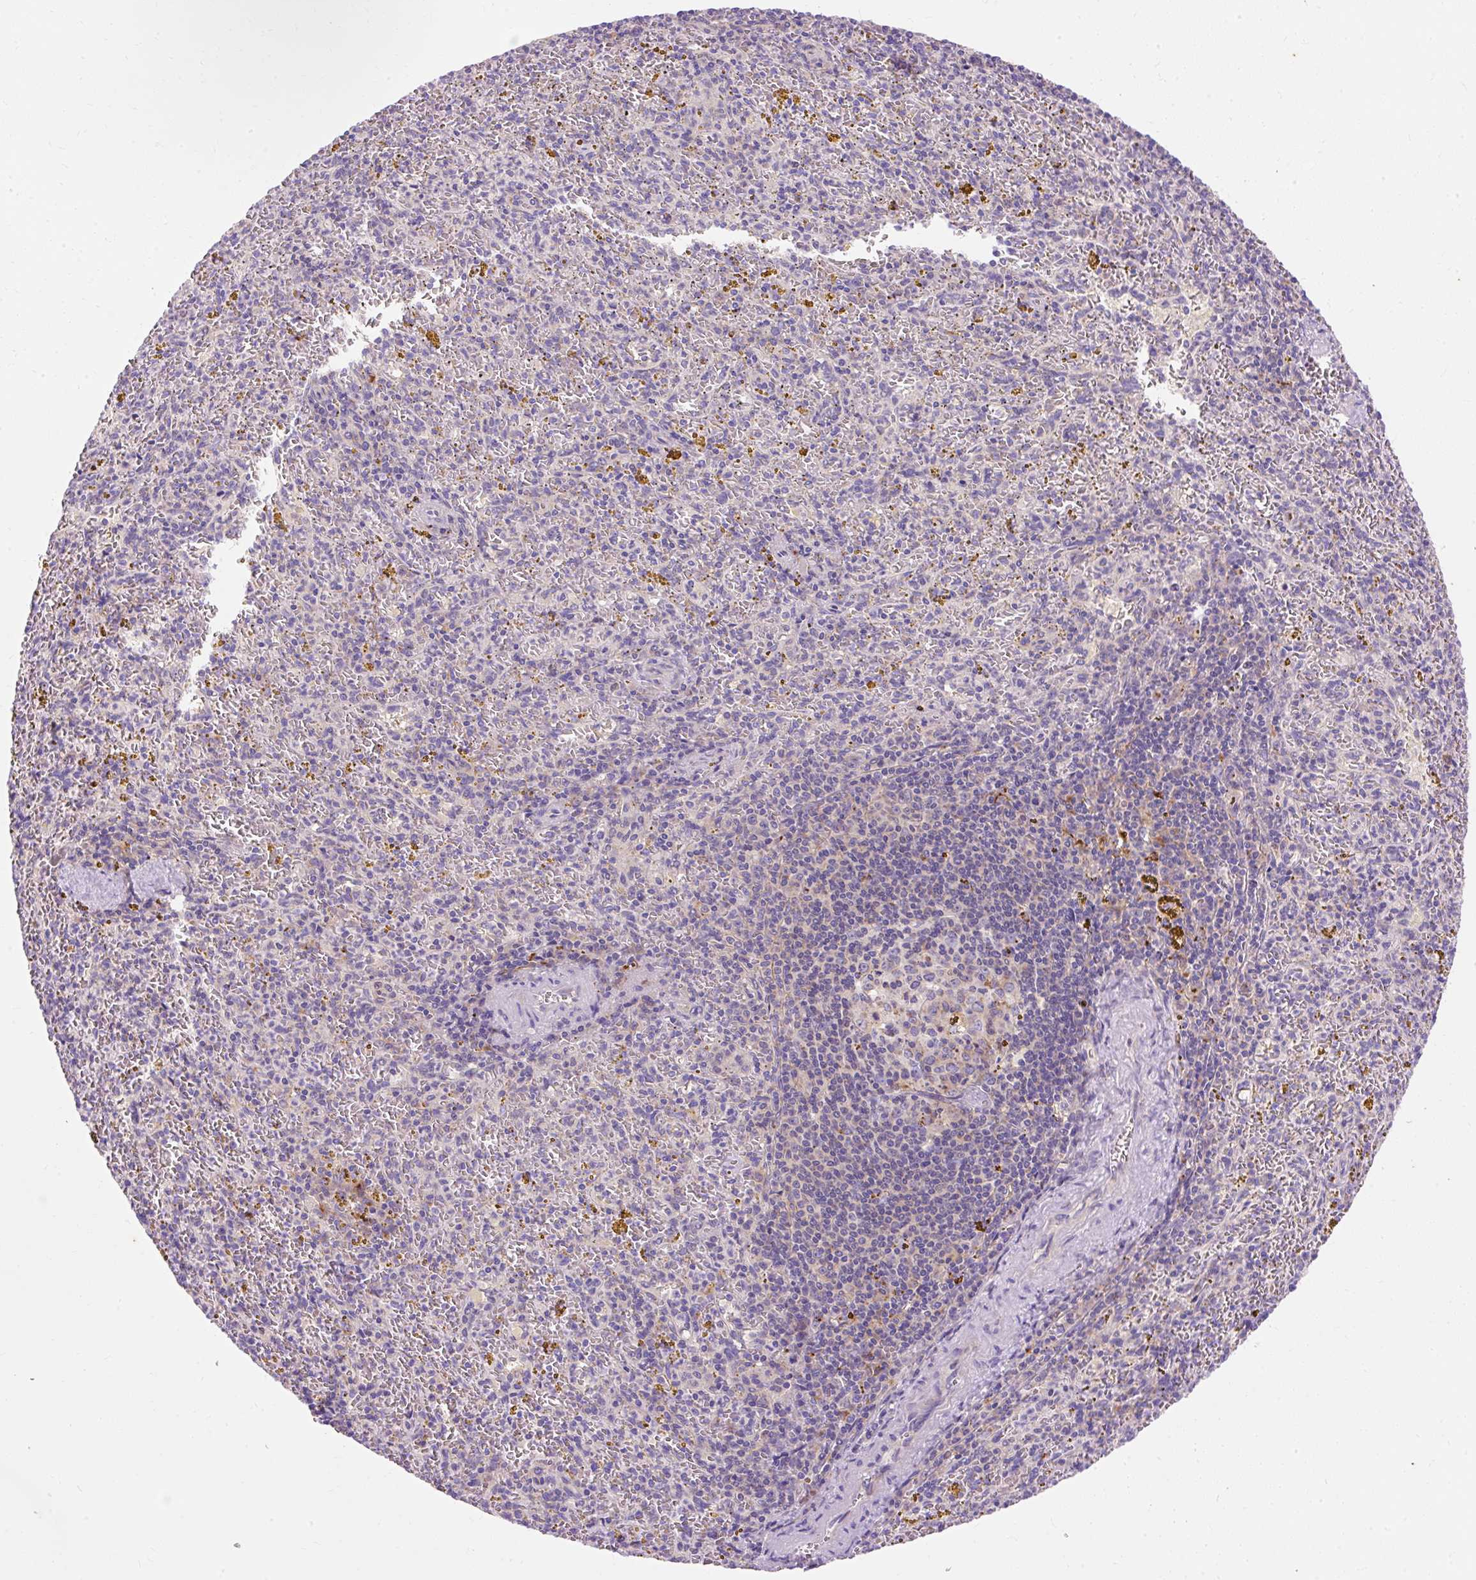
{"staining": {"intensity": "negative", "quantity": "none", "location": "none"}, "tissue": "spleen", "cell_type": "Cells in red pulp", "image_type": "normal", "snomed": [{"axis": "morphology", "description": "Normal tissue, NOS"}, {"axis": "topography", "description": "Spleen"}], "caption": "This photomicrograph is of normal spleen stained with IHC to label a protein in brown with the nuclei are counter-stained blue. There is no staining in cells in red pulp.", "gene": "OR4K15", "patient": {"sex": "male", "age": 57}}